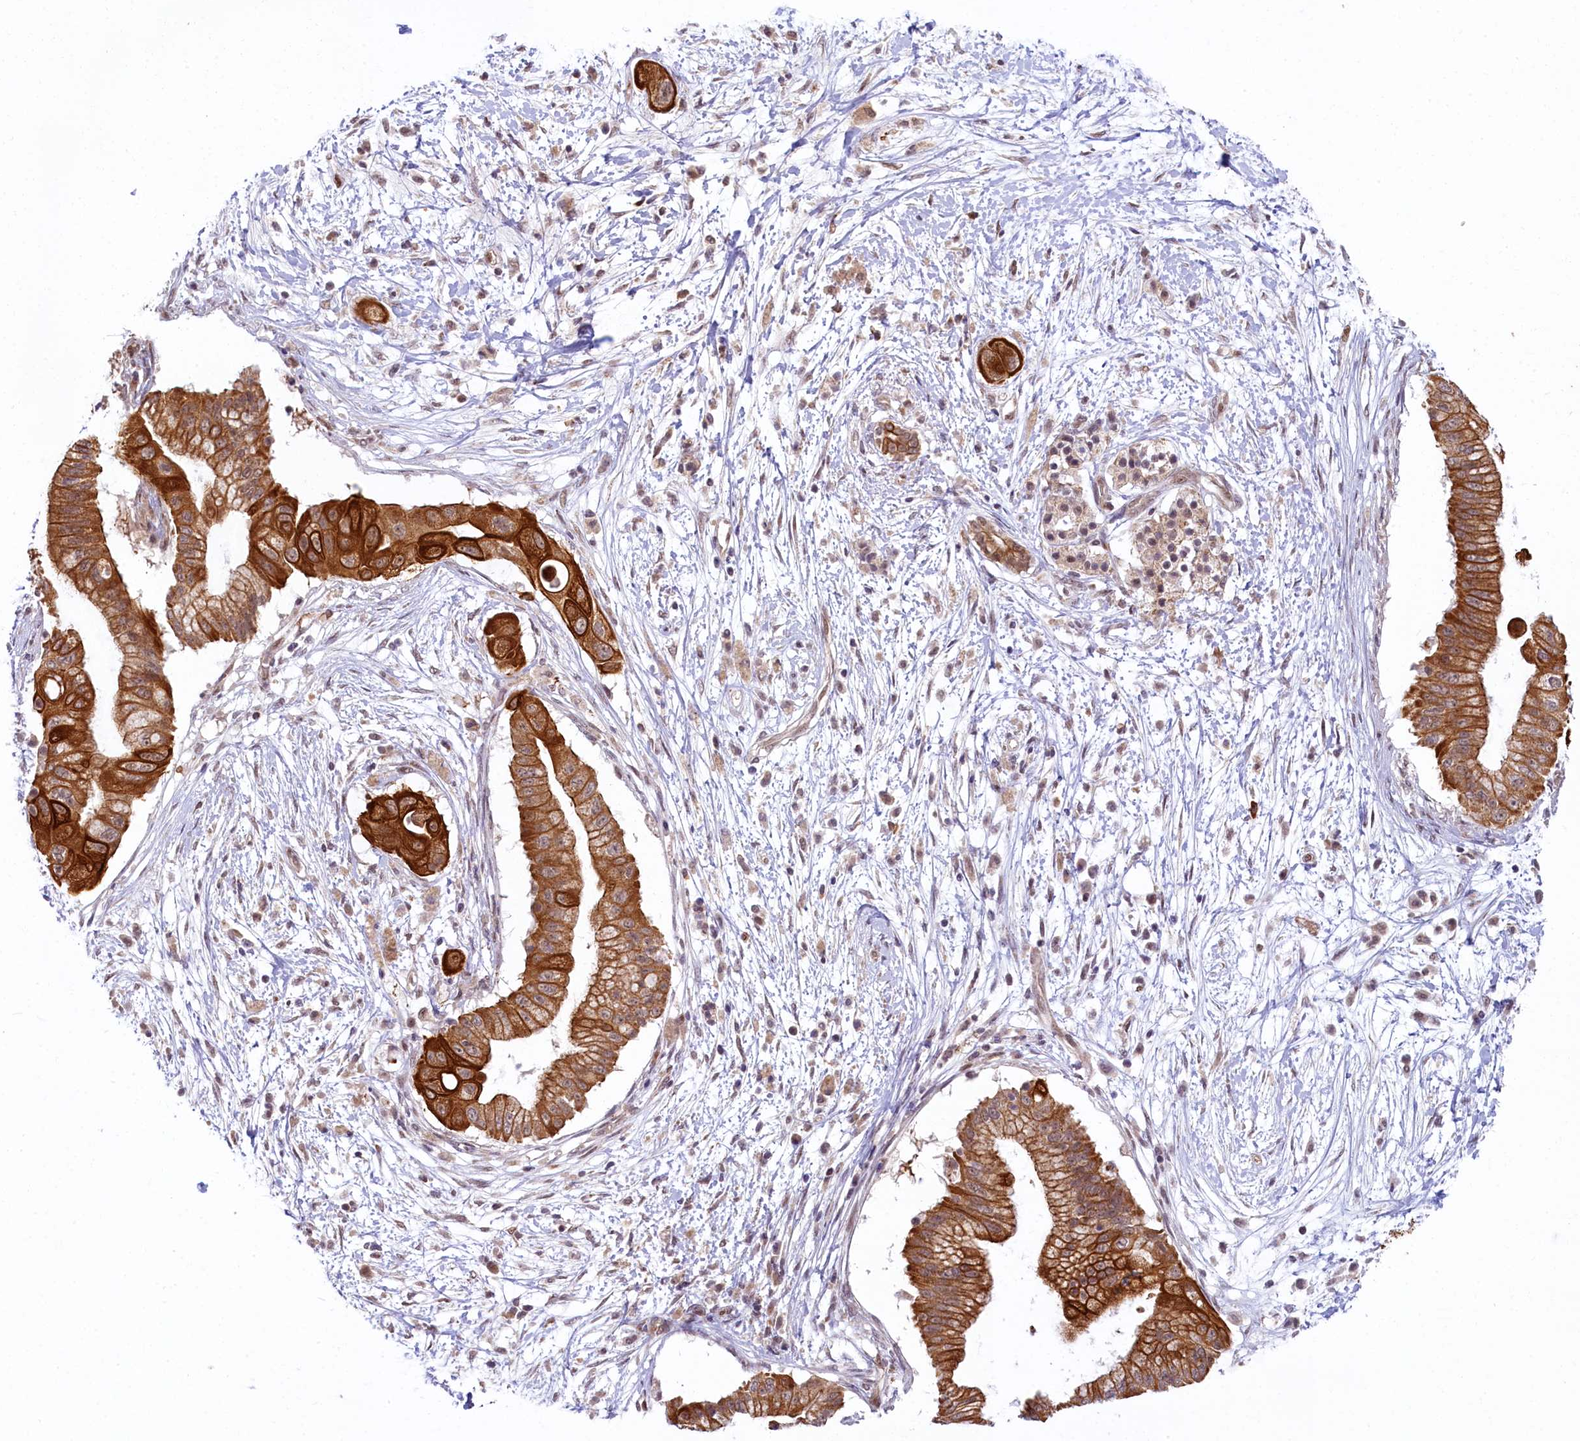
{"staining": {"intensity": "moderate", "quantity": ">75%", "location": "cytoplasmic/membranous"}, "tissue": "pancreatic cancer", "cell_type": "Tumor cells", "image_type": "cancer", "snomed": [{"axis": "morphology", "description": "Adenocarcinoma, NOS"}, {"axis": "topography", "description": "Pancreas"}], "caption": "A brown stain highlights moderate cytoplasmic/membranous staining of a protein in pancreatic cancer (adenocarcinoma) tumor cells.", "gene": "CARD8", "patient": {"sex": "male", "age": 68}}